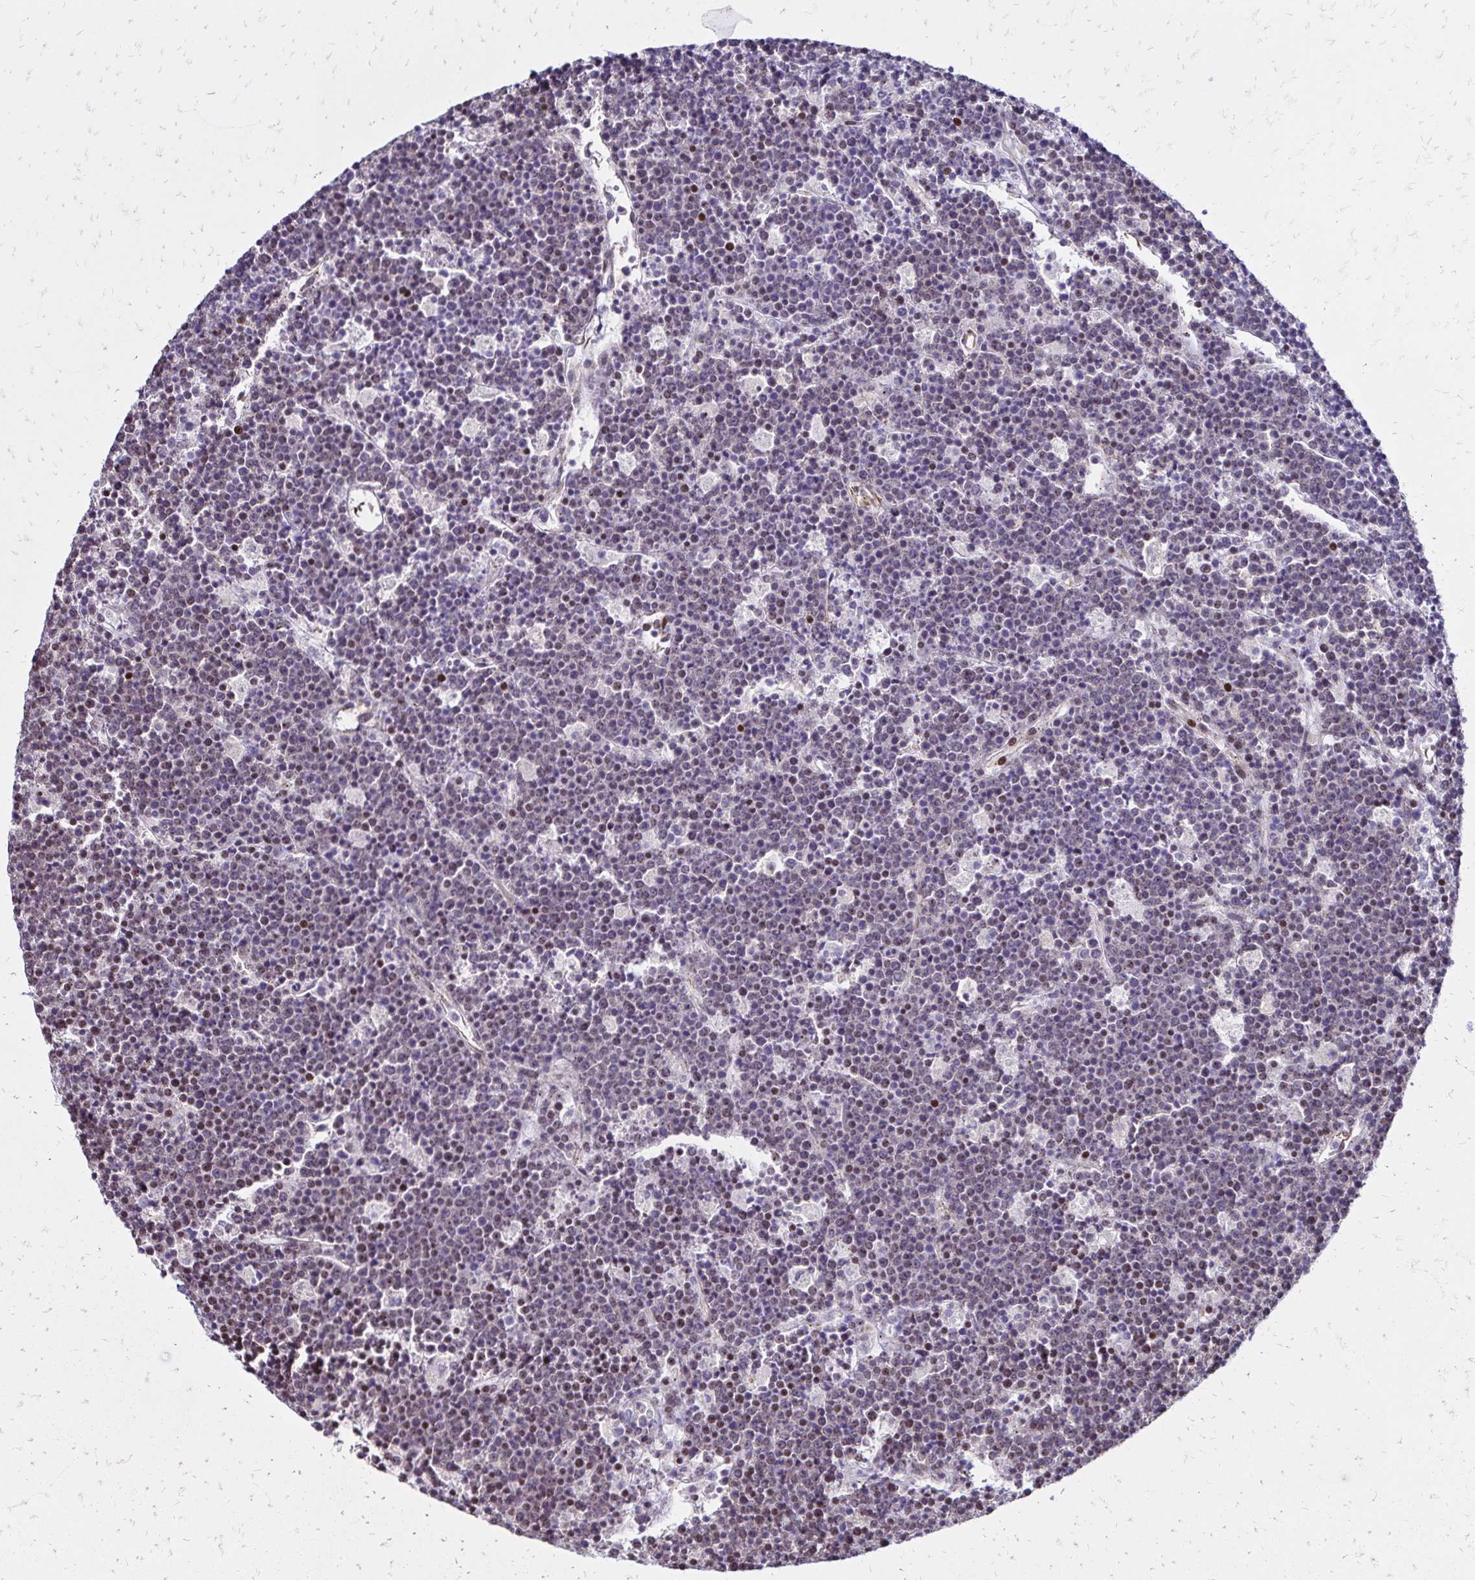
{"staining": {"intensity": "negative", "quantity": "none", "location": "none"}, "tissue": "lymphoma", "cell_type": "Tumor cells", "image_type": "cancer", "snomed": [{"axis": "morphology", "description": "Malignant lymphoma, non-Hodgkin's type, High grade"}, {"axis": "topography", "description": "Ovary"}], "caption": "Protein analysis of lymphoma reveals no significant positivity in tumor cells. Nuclei are stained in blue.", "gene": "TOB1", "patient": {"sex": "female", "age": 56}}